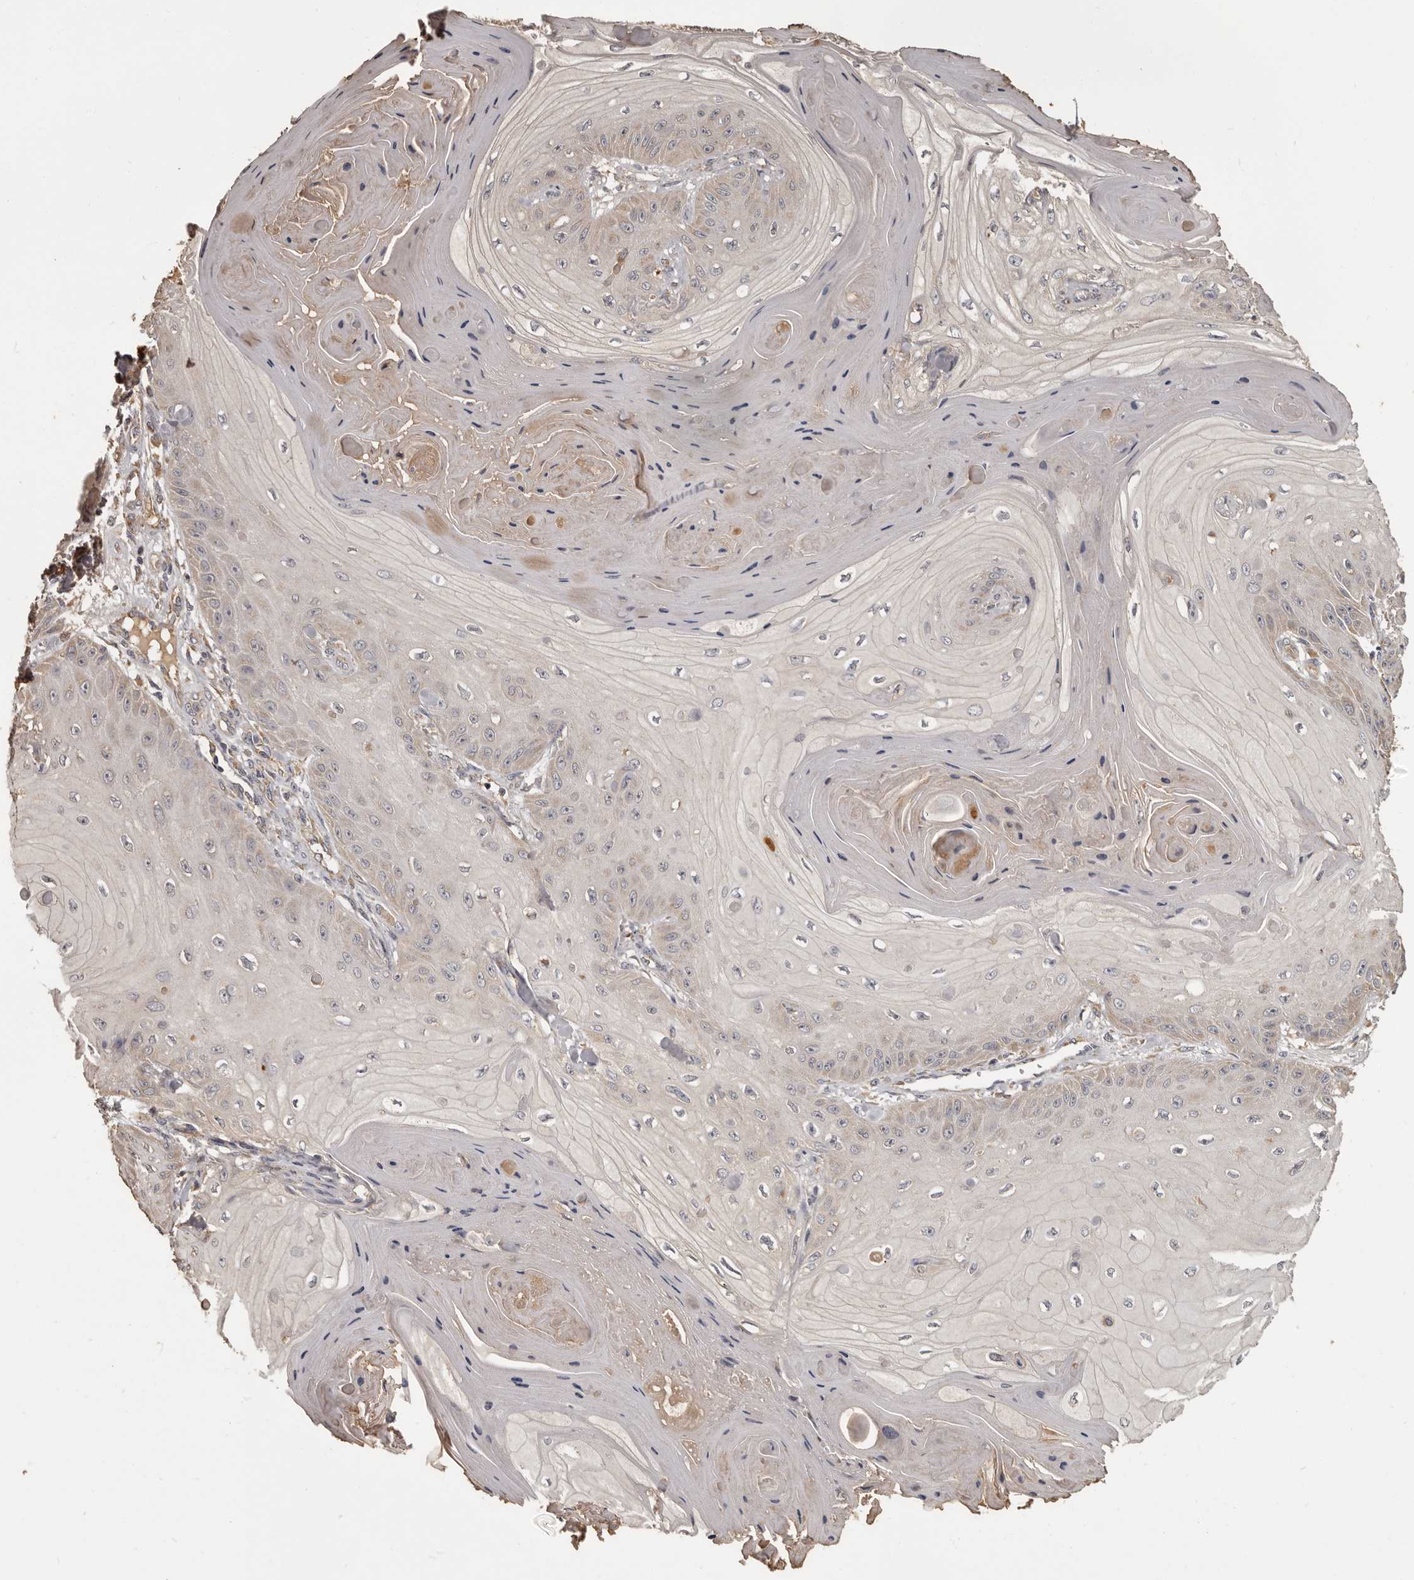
{"staining": {"intensity": "weak", "quantity": "<25%", "location": "cytoplasmic/membranous"}, "tissue": "skin cancer", "cell_type": "Tumor cells", "image_type": "cancer", "snomed": [{"axis": "morphology", "description": "Squamous cell carcinoma, NOS"}, {"axis": "topography", "description": "Skin"}], "caption": "Immunohistochemistry of human skin cancer demonstrates no expression in tumor cells.", "gene": "MGAT5", "patient": {"sex": "male", "age": 74}}